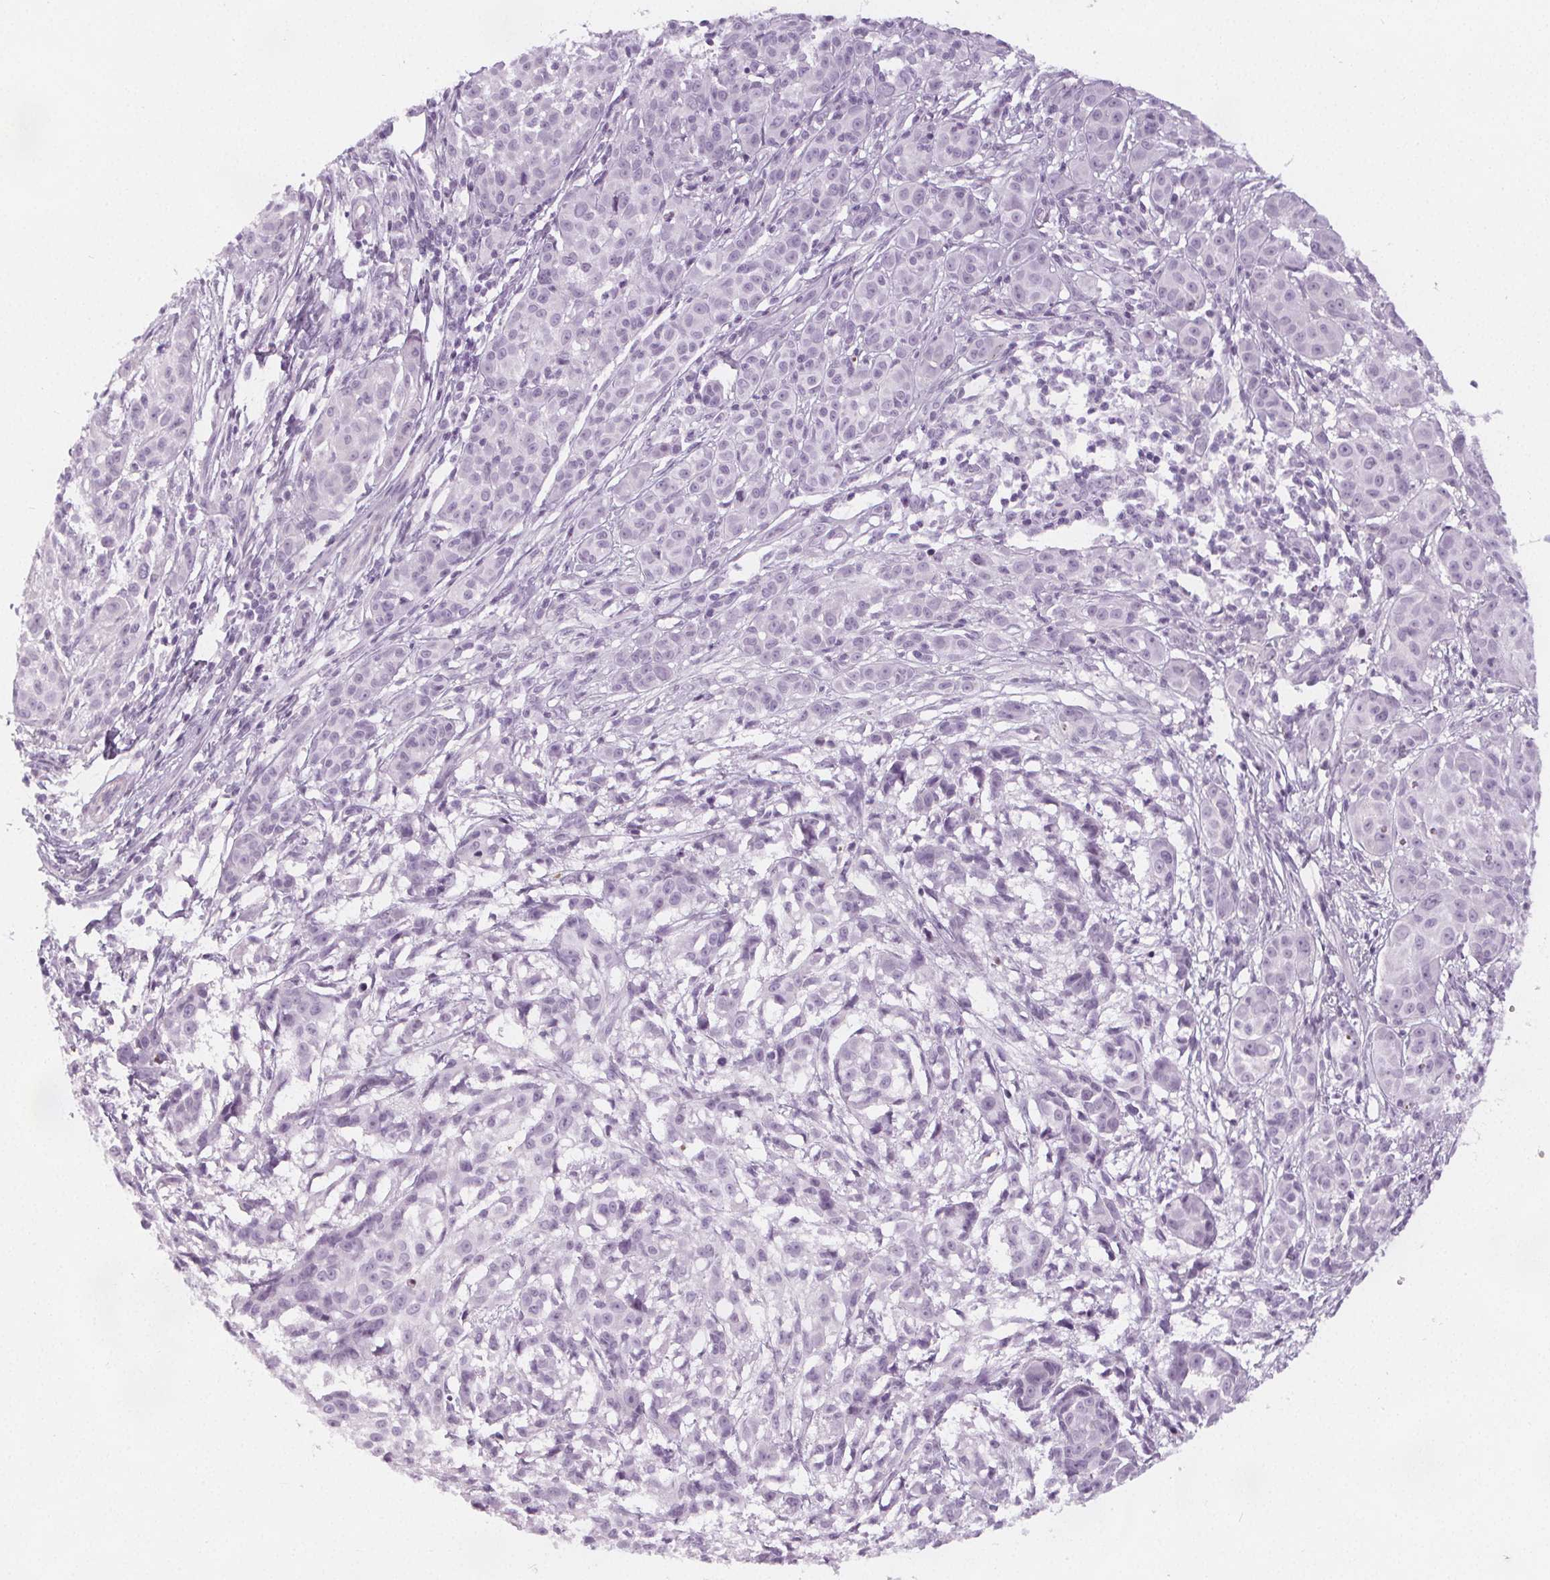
{"staining": {"intensity": "negative", "quantity": "none", "location": "none"}, "tissue": "melanoma", "cell_type": "Tumor cells", "image_type": "cancer", "snomed": [{"axis": "morphology", "description": "Malignant melanoma, NOS"}, {"axis": "topography", "description": "Skin"}], "caption": "DAB immunohistochemical staining of human malignant melanoma exhibits no significant expression in tumor cells.", "gene": "SLC5A12", "patient": {"sex": "male", "age": 48}}